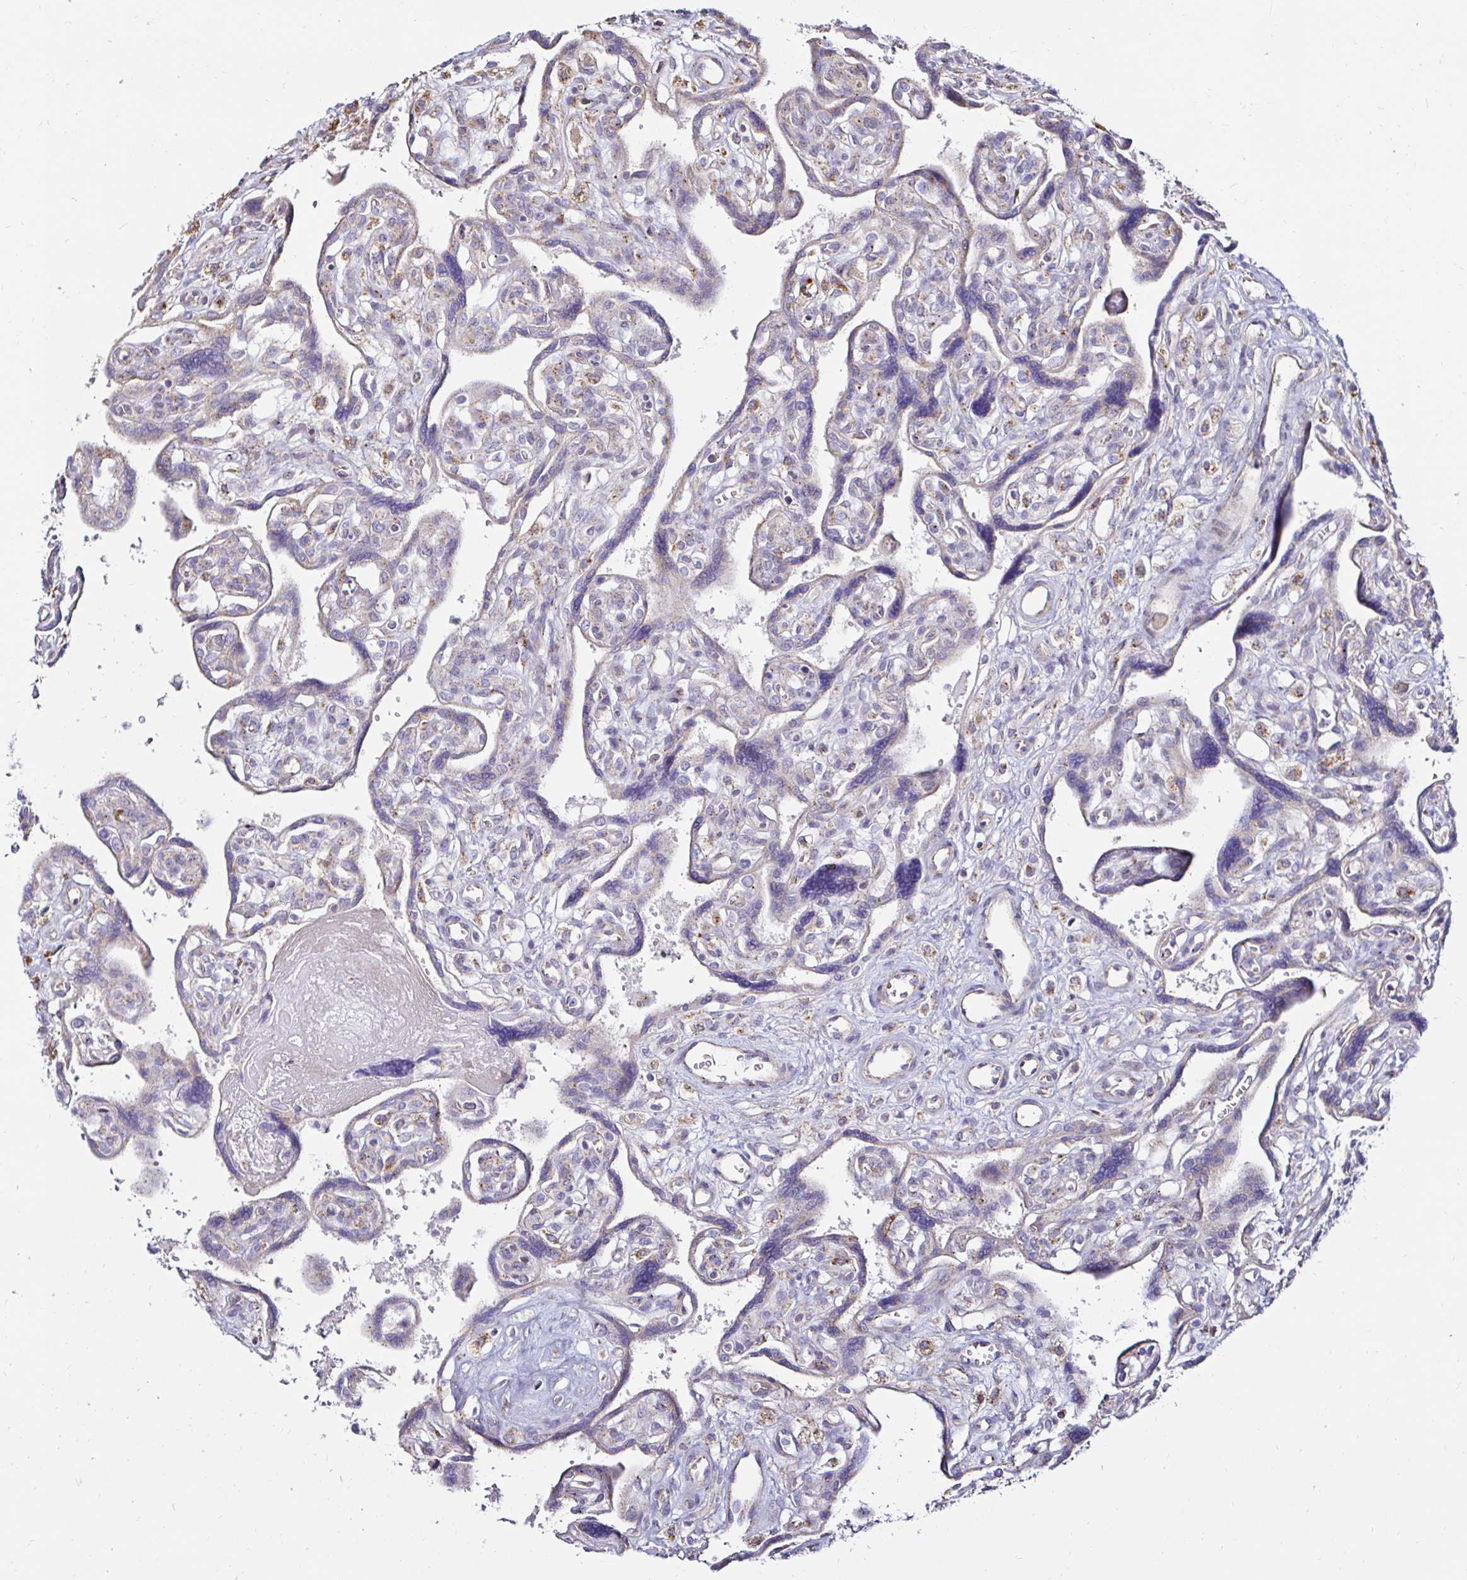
{"staining": {"intensity": "weak", "quantity": "25%-75%", "location": "cytoplasmic/membranous"}, "tissue": "placenta", "cell_type": "Trophoblastic cells", "image_type": "normal", "snomed": [{"axis": "morphology", "description": "Normal tissue, NOS"}, {"axis": "topography", "description": "Placenta"}], "caption": "This histopathology image shows IHC staining of normal human placenta, with low weak cytoplasmic/membranous staining in approximately 25%-75% of trophoblastic cells.", "gene": "GALNS", "patient": {"sex": "female", "age": 39}}